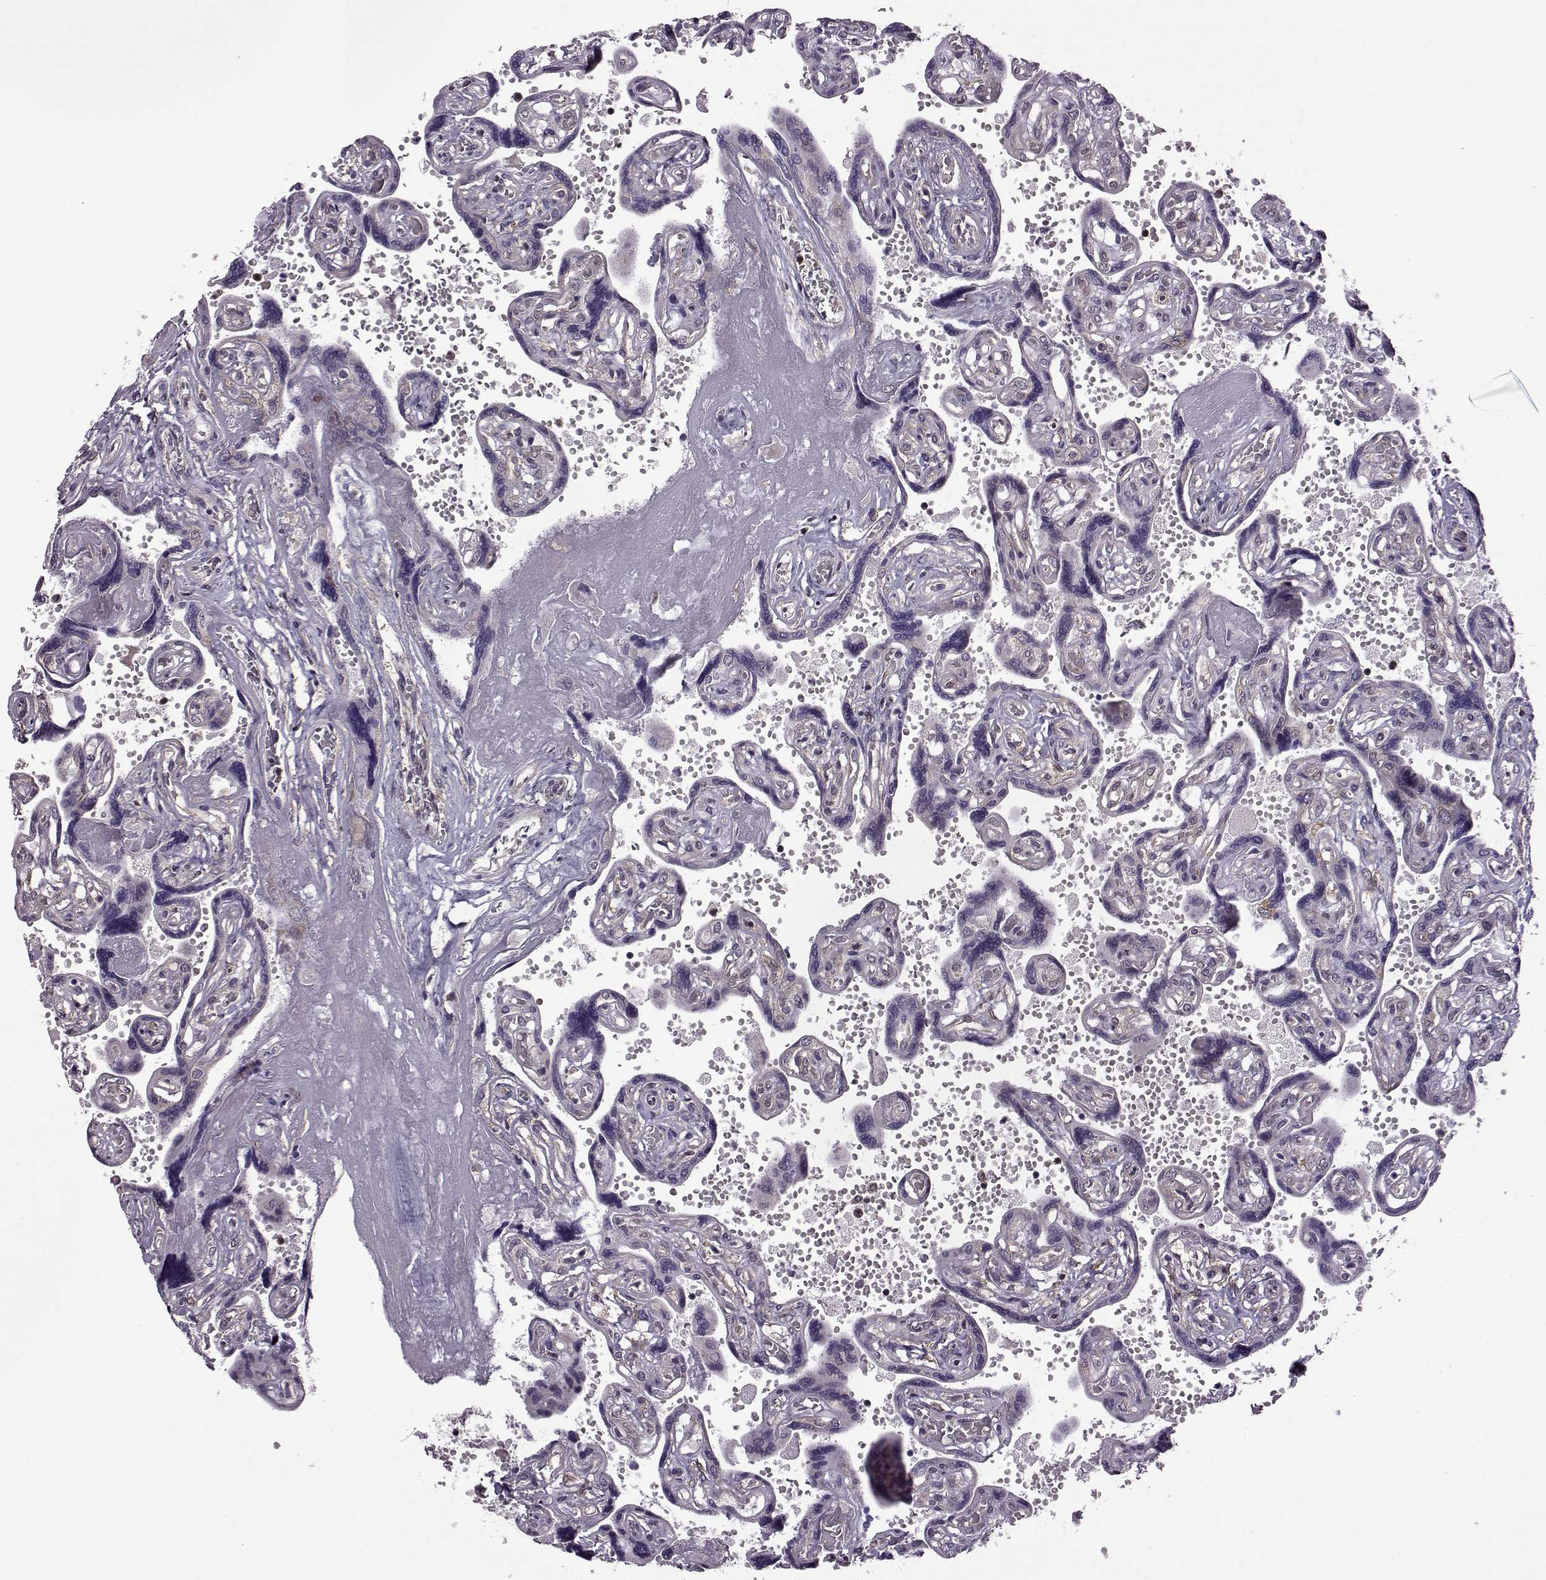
{"staining": {"intensity": "negative", "quantity": "none", "location": "none"}, "tissue": "placenta", "cell_type": "Decidual cells", "image_type": "normal", "snomed": [{"axis": "morphology", "description": "Normal tissue, NOS"}, {"axis": "topography", "description": "Placenta"}], "caption": "A histopathology image of placenta stained for a protein shows no brown staining in decidual cells.", "gene": "URI1", "patient": {"sex": "female", "age": 32}}